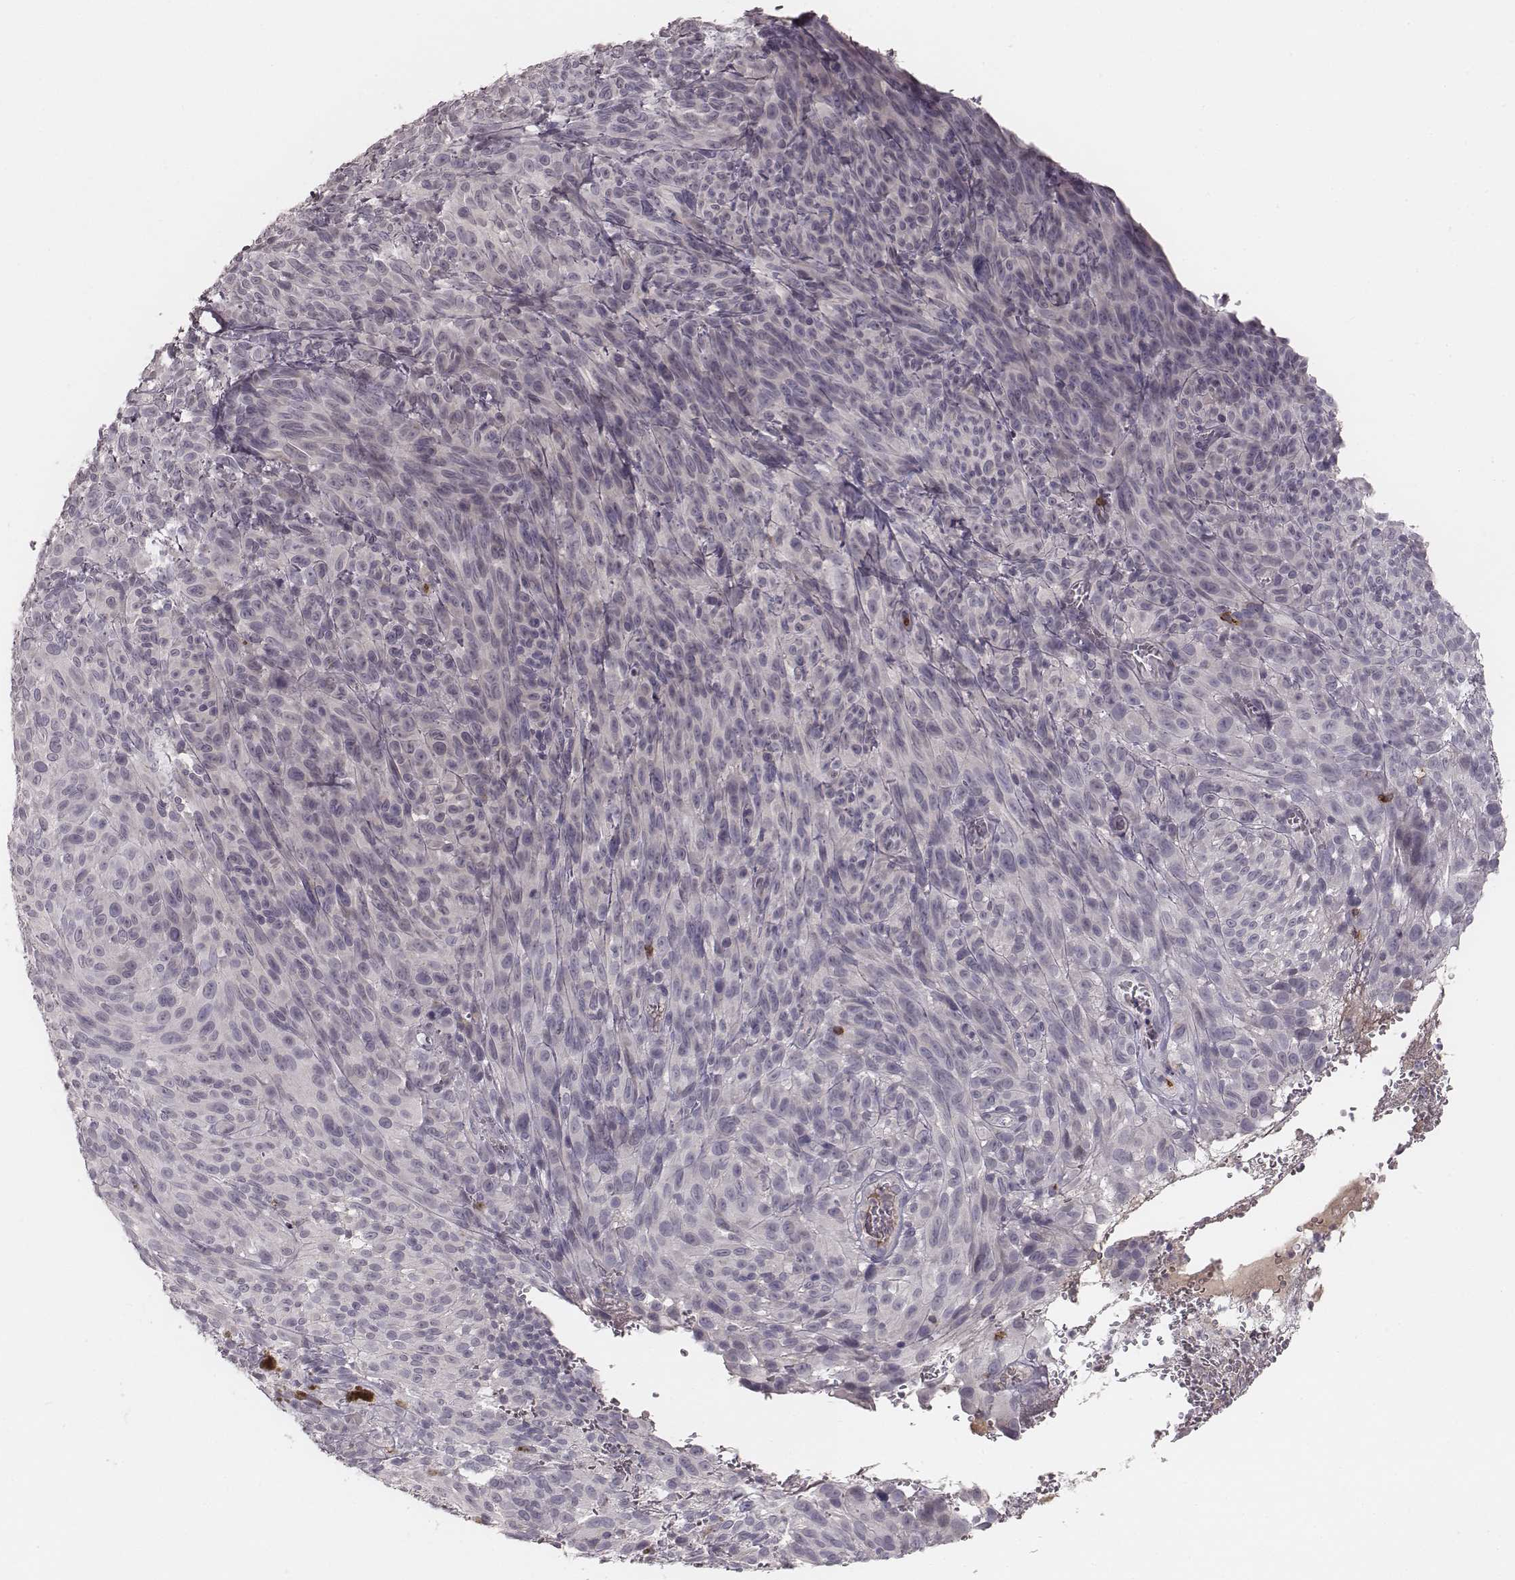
{"staining": {"intensity": "negative", "quantity": "none", "location": "none"}, "tissue": "melanoma", "cell_type": "Tumor cells", "image_type": "cancer", "snomed": [{"axis": "morphology", "description": "Malignant melanoma, NOS"}, {"axis": "topography", "description": "Skin"}], "caption": "DAB immunohistochemical staining of human melanoma exhibits no significant staining in tumor cells. (Immunohistochemistry (ihc), brightfield microscopy, high magnification).", "gene": "CD8A", "patient": {"sex": "male", "age": 83}}